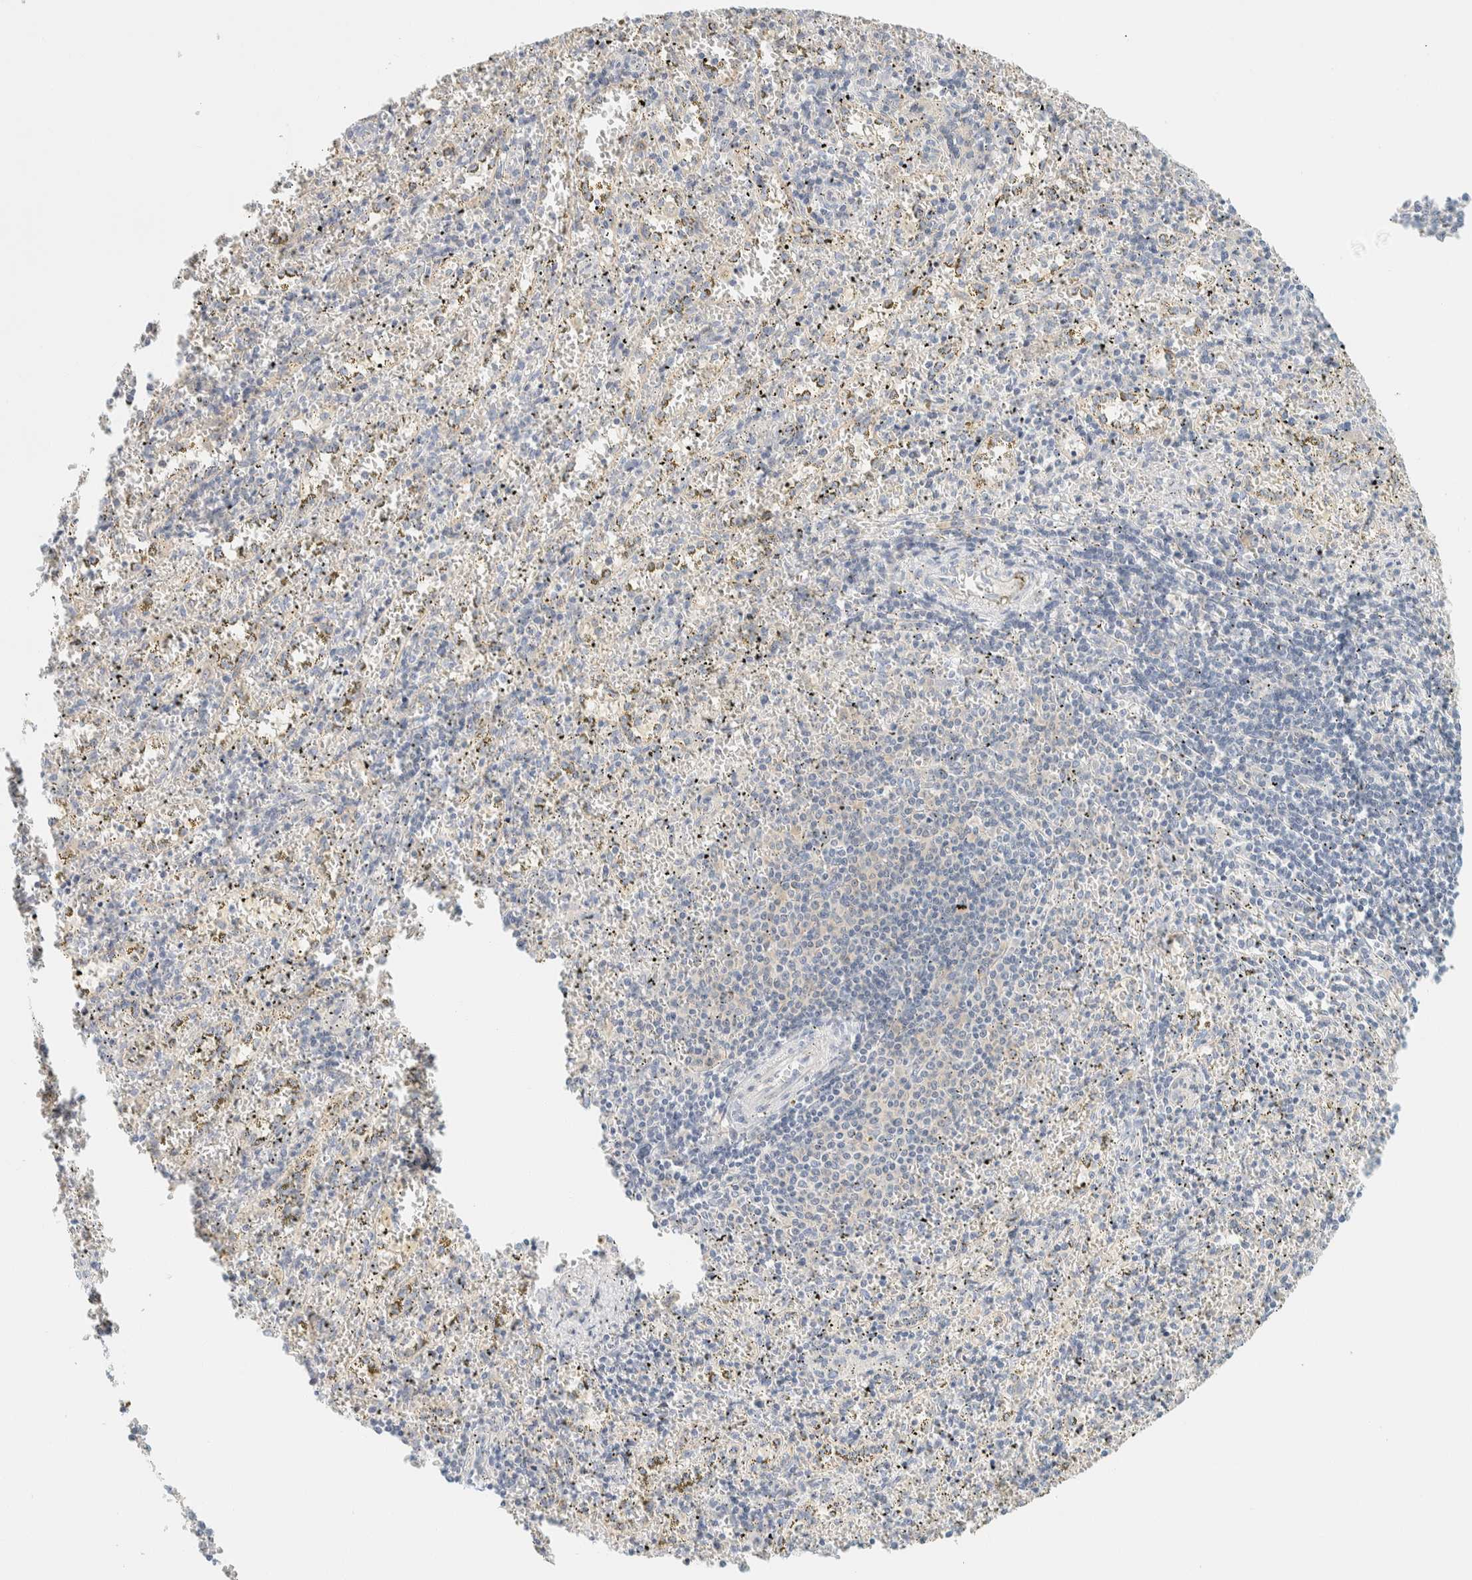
{"staining": {"intensity": "negative", "quantity": "none", "location": "none"}, "tissue": "spleen", "cell_type": "Cells in red pulp", "image_type": "normal", "snomed": [{"axis": "morphology", "description": "Normal tissue, NOS"}, {"axis": "topography", "description": "Spleen"}], "caption": "Photomicrograph shows no protein staining in cells in red pulp of normal spleen. (DAB immunohistochemistry (IHC) visualized using brightfield microscopy, high magnification).", "gene": "AARSD1", "patient": {"sex": "male", "age": 11}}